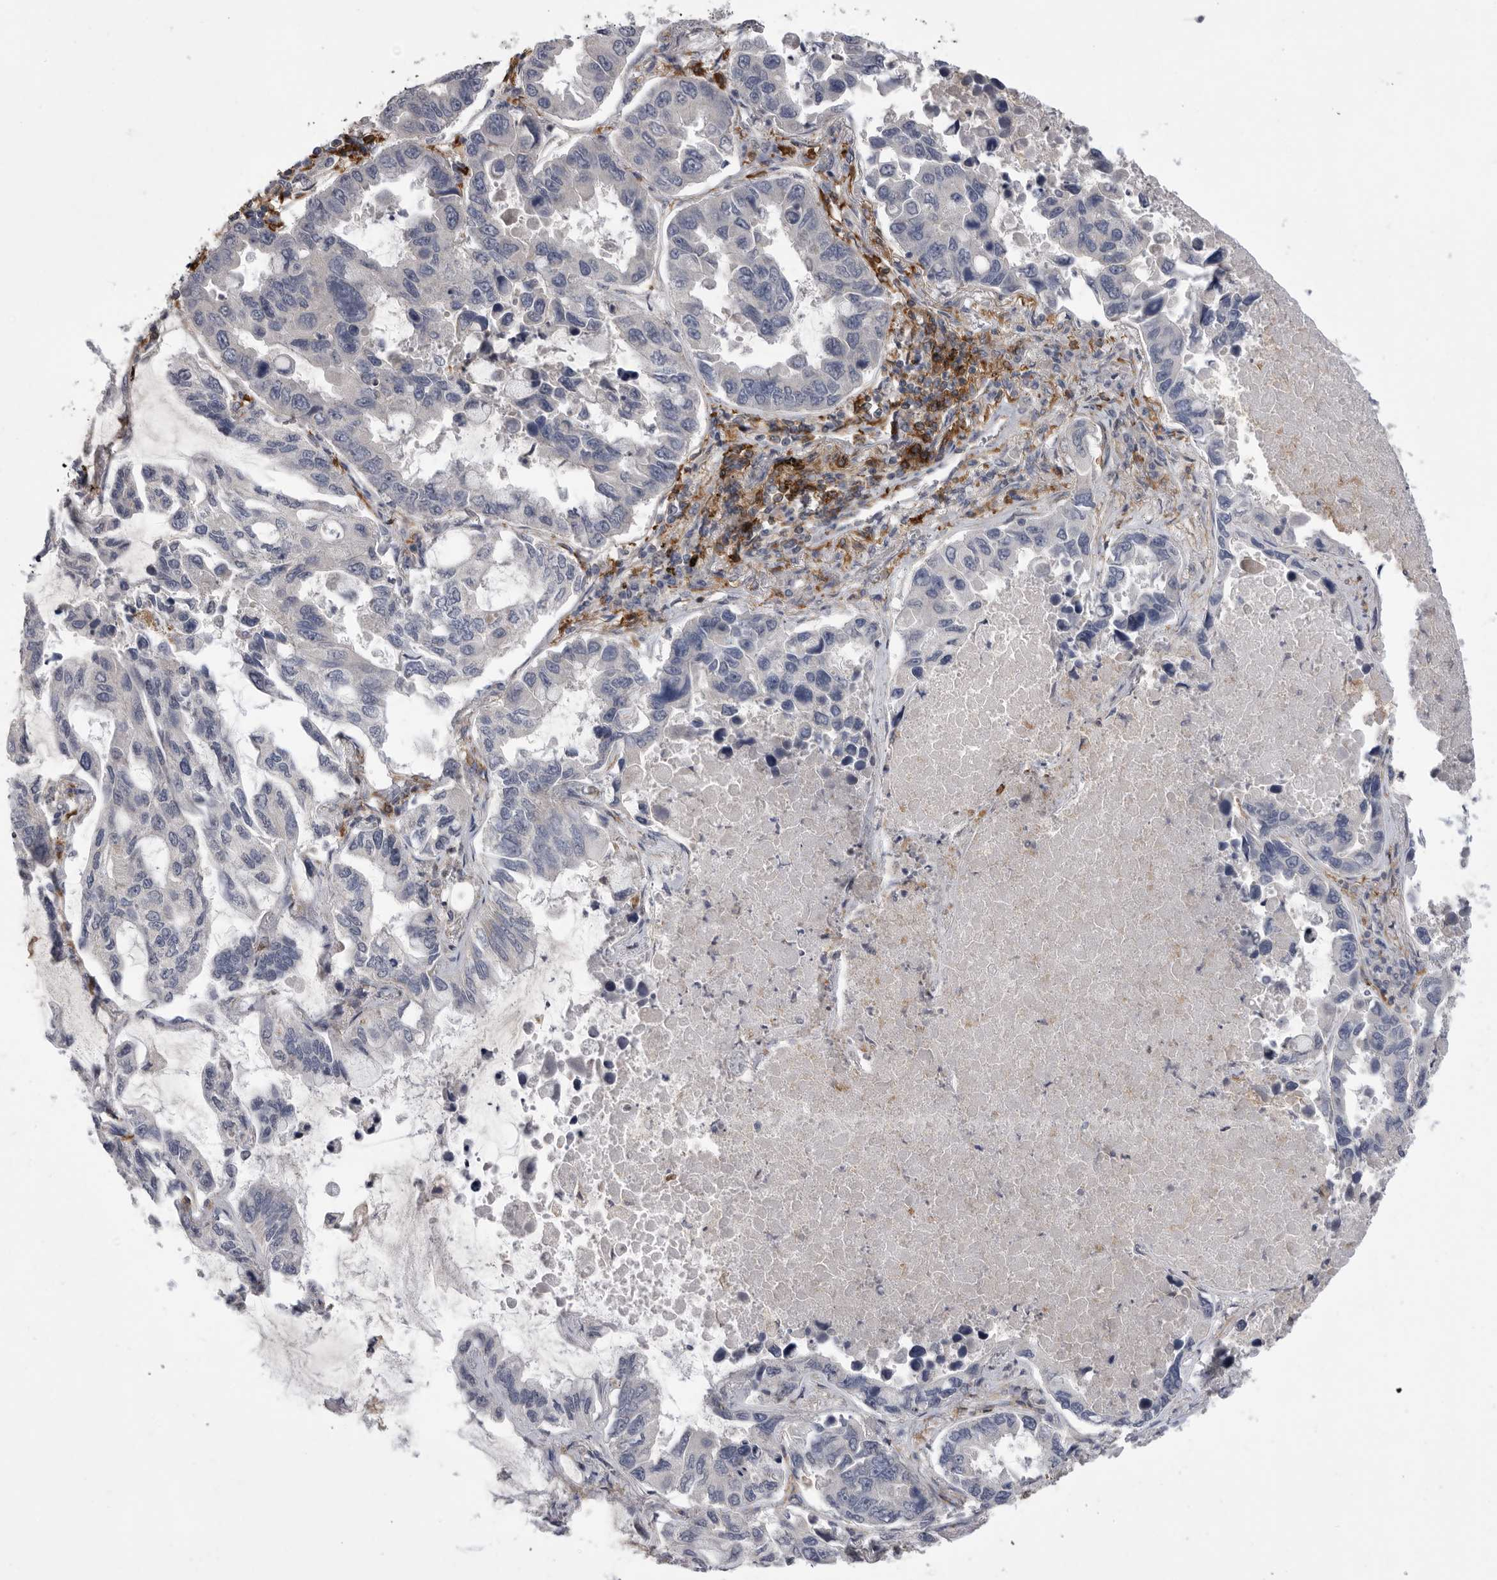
{"staining": {"intensity": "negative", "quantity": "none", "location": "none"}, "tissue": "lung cancer", "cell_type": "Tumor cells", "image_type": "cancer", "snomed": [{"axis": "morphology", "description": "Adenocarcinoma, NOS"}, {"axis": "topography", "description": "Lung"}], "caption": "DAB immunohistochemical staining of adenocarcinoma (lung) exhibits no significant expression in tumor cells.", "gene": "SIGLEC10", "patient": {"sex": "male", "age": 64}}